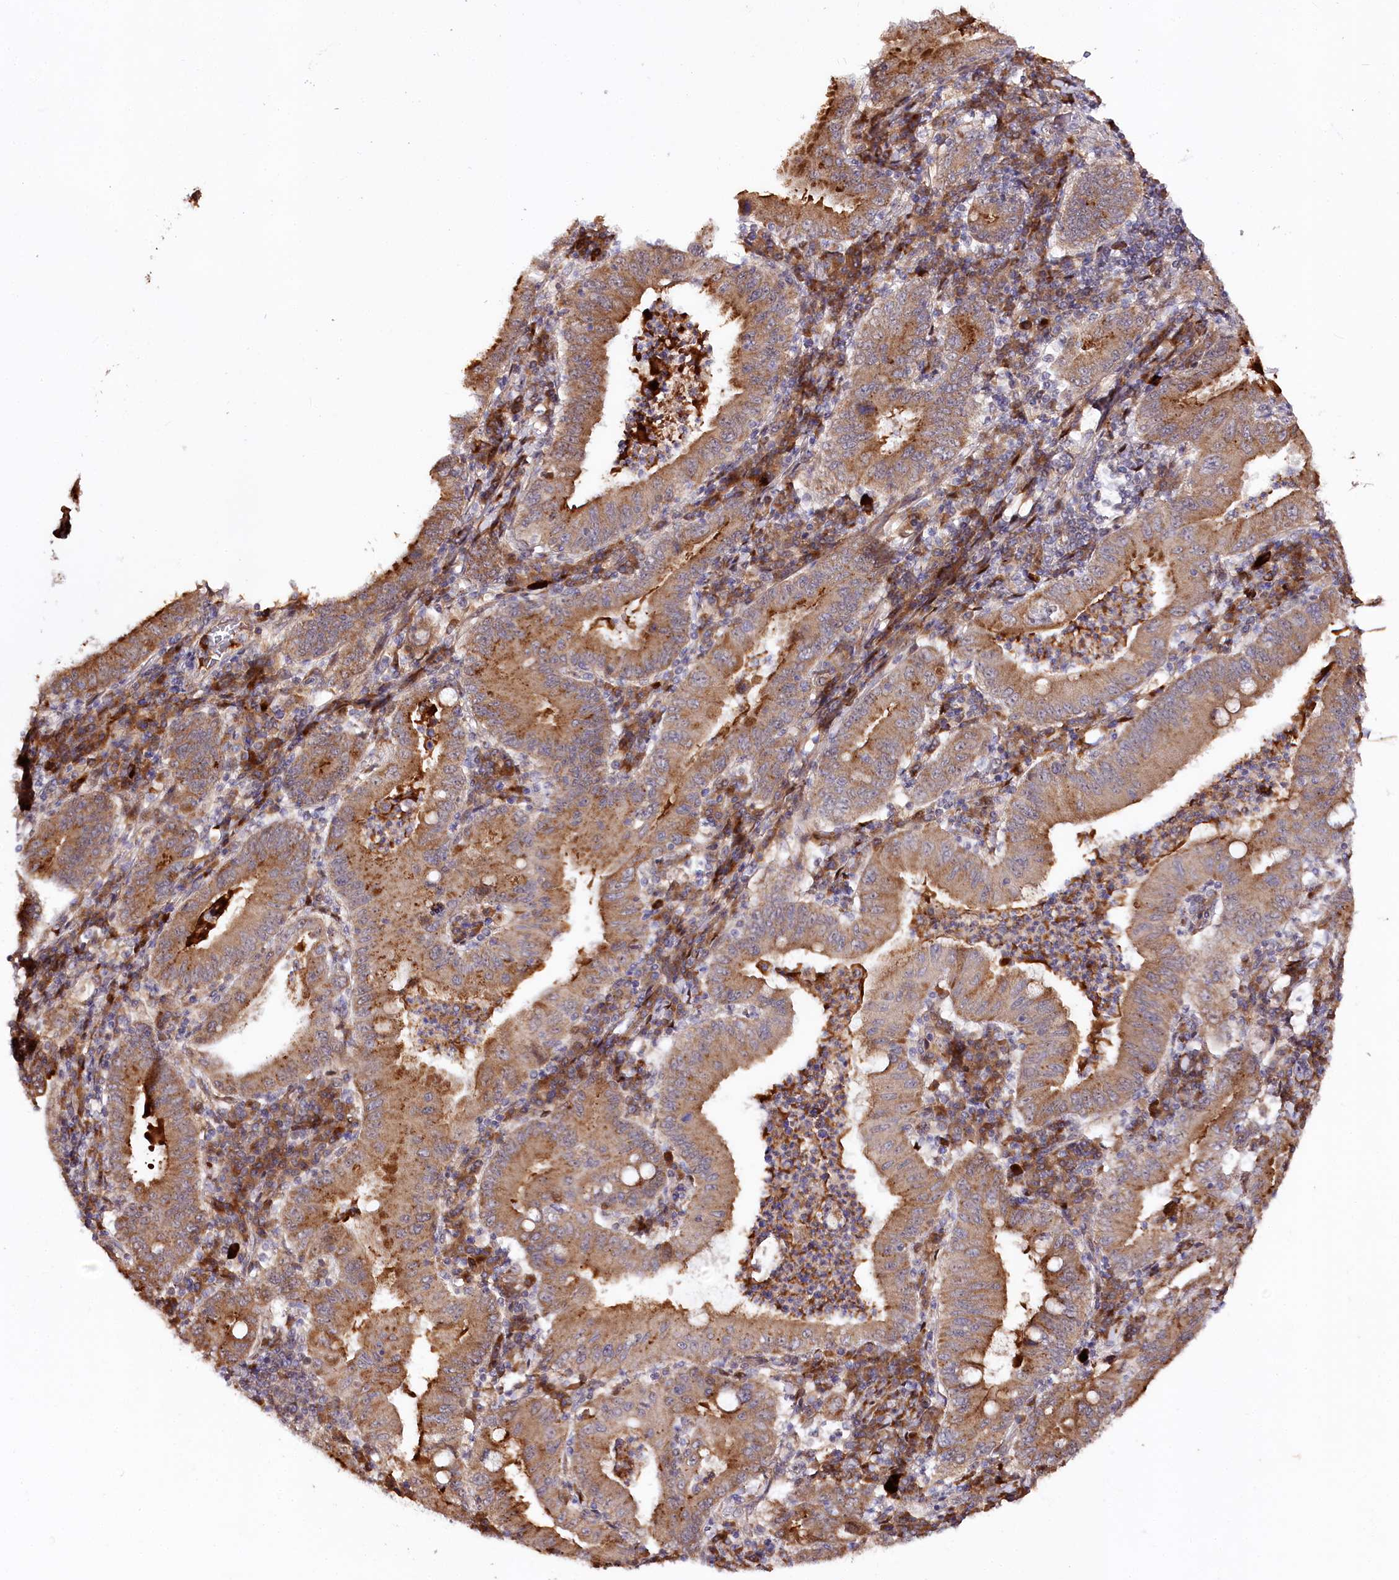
{"staining": {"intensity": "moderate", "quantity": ">75%", "location": "cytoplasmic/membranous"}, "tissue": "stomach cancer", "cell_type": "Tumor cells", "image_type": "cancer", "snomed": [{"axis": "morphology", "description": "Normal tissue, NOS"}, {"axis": "morphology", "description": "Adenocarcinoma, NOS"}, {"axis": "topography", "description": "Esophagus"}, {"axis": "topography", "description": "Stomach, upper"}, {"axis": "topography", "description": "Peripheral nerve tissue"}], "caption": "Protein expression analysis of human stomach cancer (adenocarcinoma) reveals moderate cytoplasmic/membranous staining in about >75% of tumor cells.", "gene": "DMP1", "patient": {"sex": "male", "age": 62}}